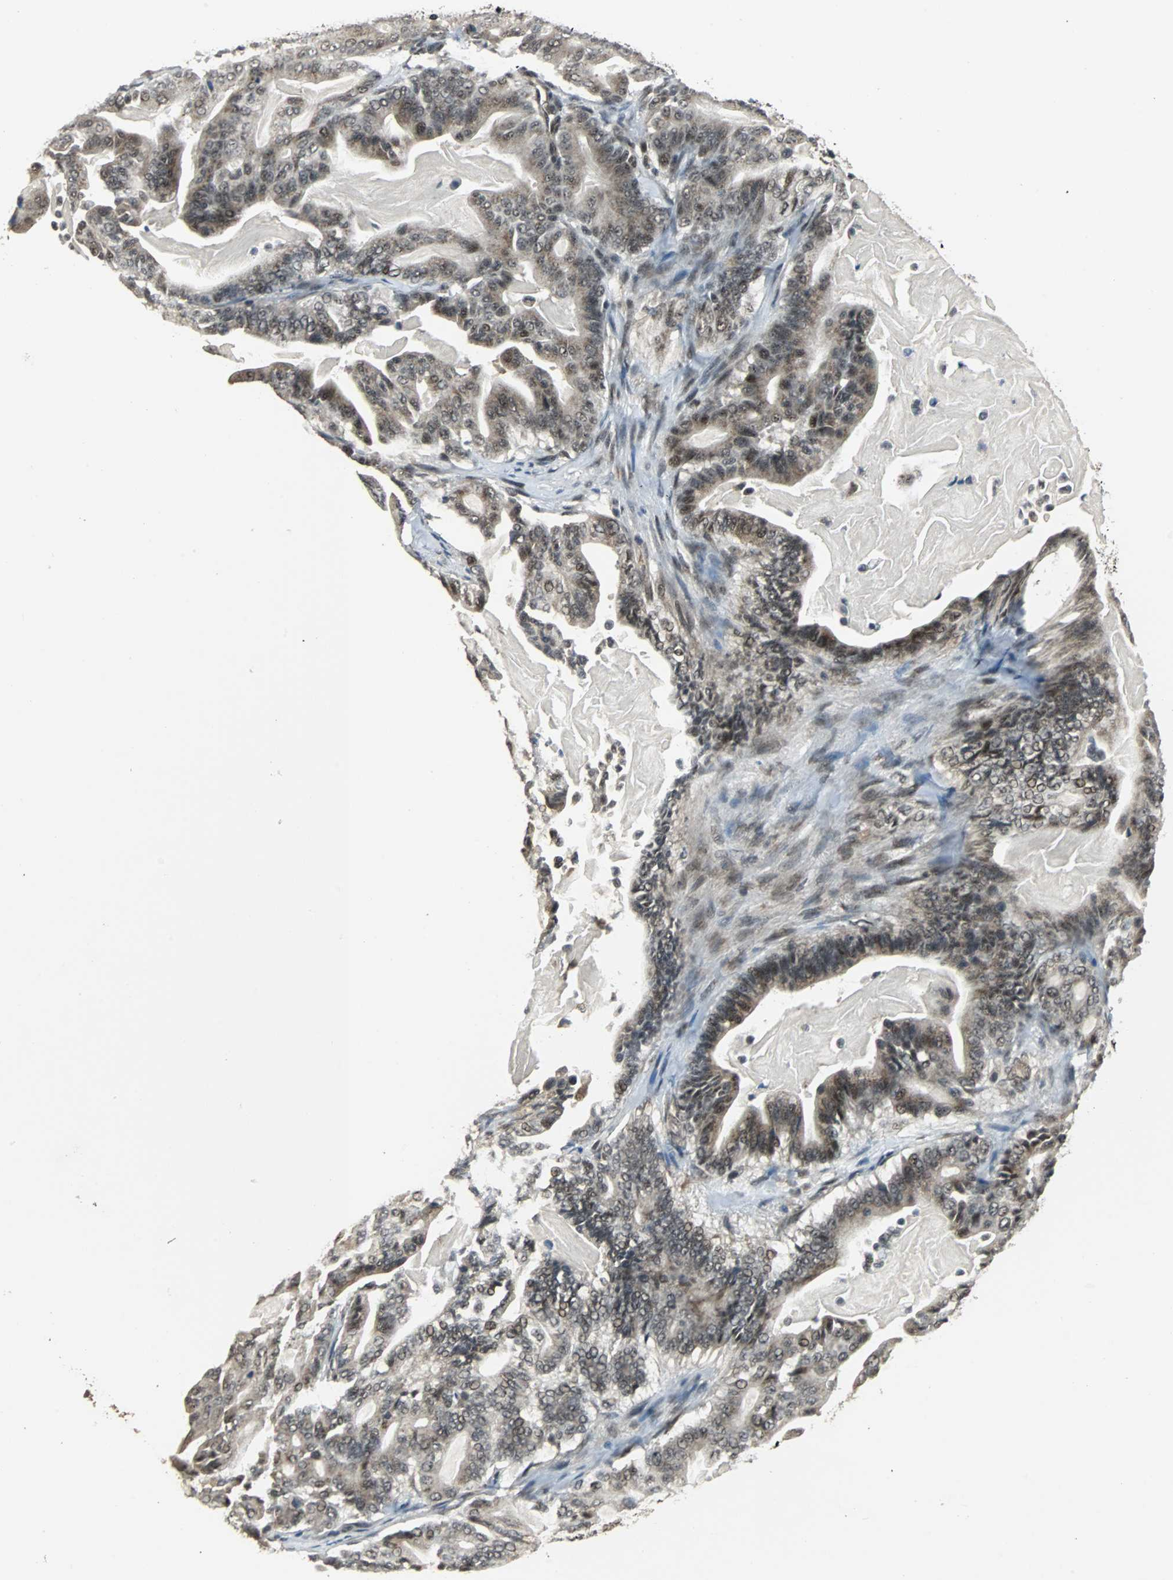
{"staining": {"intensity": "strong", "quantity": ">75%", "location": "nuclear"}, "tissue": "pancreatic cancer", "cell_type": "Tumor cells", "image_type": "cancer", "snomed": [{"axis": "morphology", "description": "Adenocarcinoma, NOS"}, {"axis": "topography", "description": "Pancreas"}], "caption": "The micrograph shows immunohistochemical staining of pancreatic cancer. There is strong nuclear expression is seen in approximately >75% of tumor cells.", "gene": "MED4", "patient": {"sex": "male", "age": 63}}